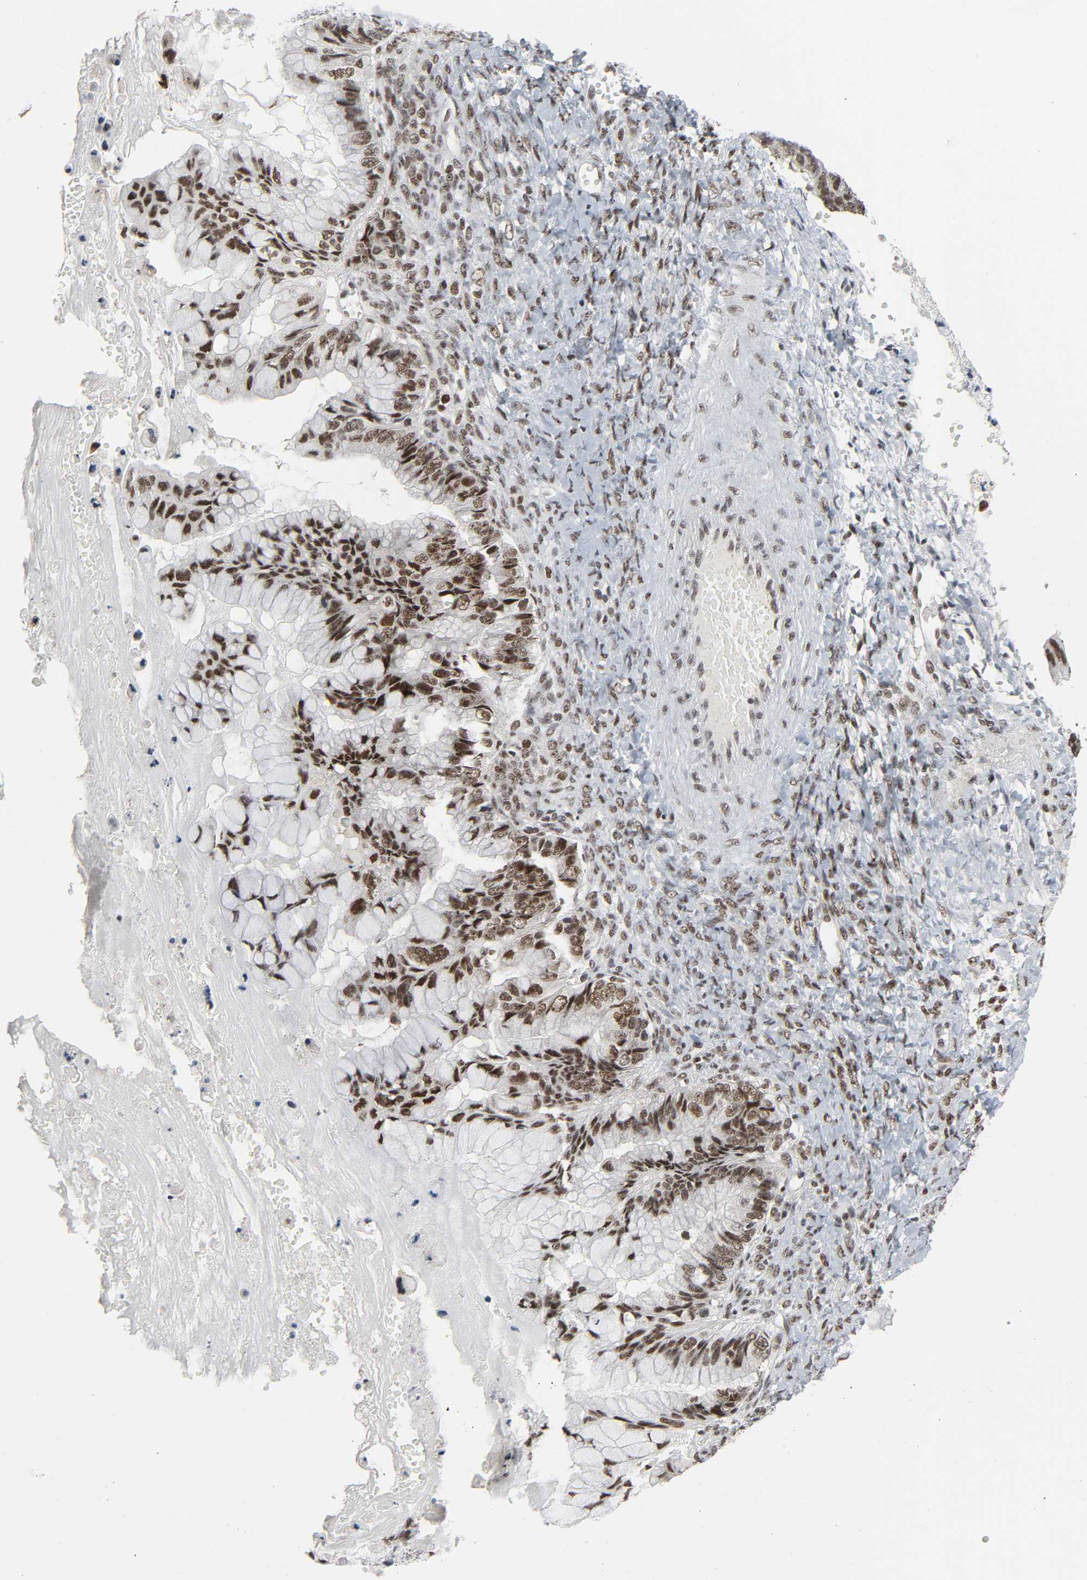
{"staining": {"intensity": "strong", "quantity": ">75%", "location": "nuclear"}, "tissue": "ovarian cancer", "cell_type": "Tumor cells", "image_type": "cancer", "snomed": [{"axis": "morphology", "description": "Cystadenocarcinoma, mucinous, NOS"}, {"axis": "topography", "description": "Ovary"}], "caption": "High-power microscopy captured an immunohistochemistry micrograph of mucinous cystadenocarcinoma (ovarian), revealing strong nuclear staining in about >75% of tumor cells. Using DAB (brown) and hematoxylin (blue) stains, captured at high magnification using brightfield microscopy.", "gene": "CDK7", "patient": {"sex": "female", "age": 36}}